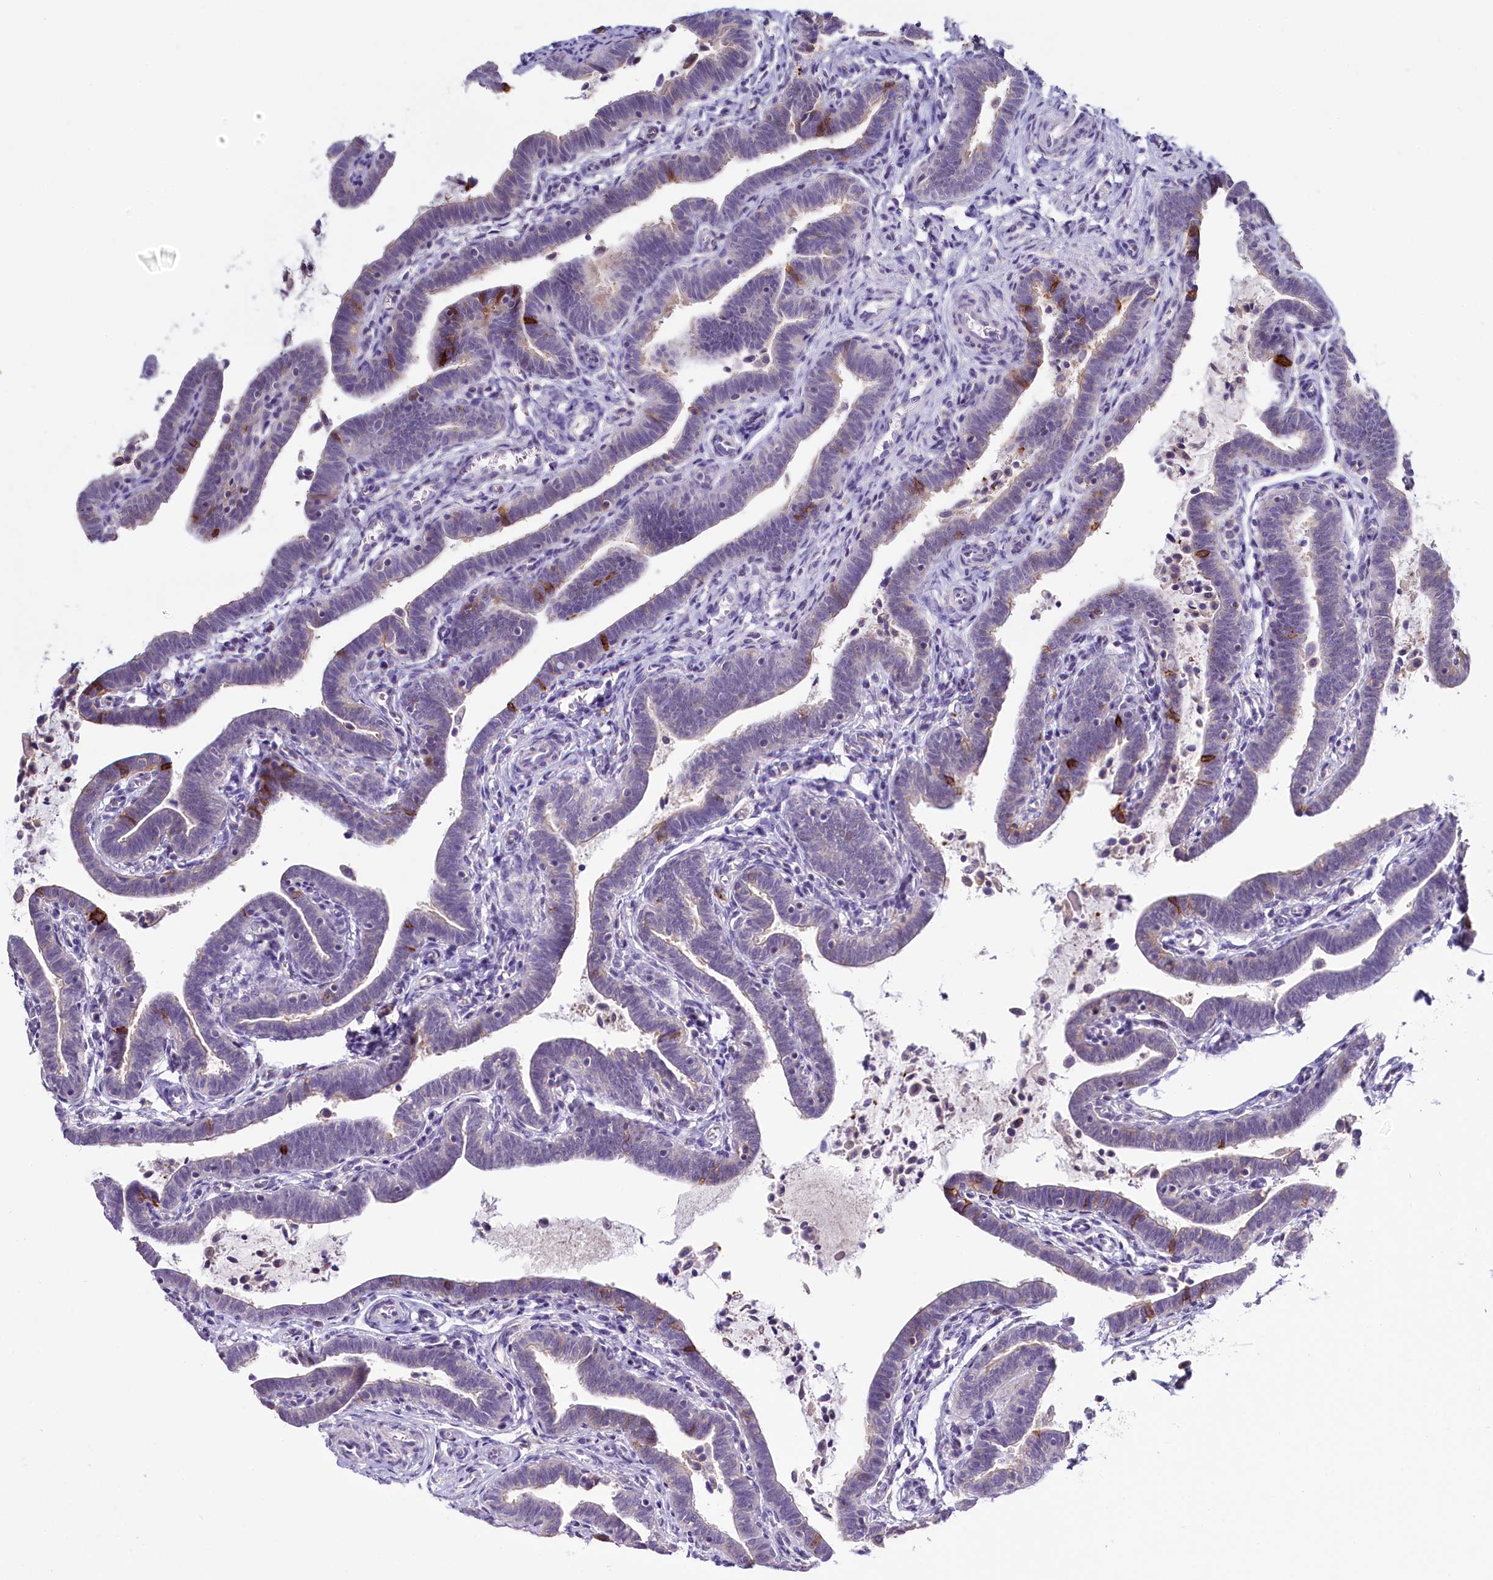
{"staining": {"intensity": "moderate", "quantity": "<25%", "location": "cytoplasmic/membranous"}, "tissue": "fallopian tube", "cell_type": "Glandular cells", "image_type": "normal", "snomed": [{"axis": "morphology", "description": "Normal tissue, NOS"}, {"axis": "topography", "description": "Fallopian tube"}], "caption": "Fallopian tube stained with a protein marker exhibits moderate staining in glandular cells.", "gene": "PDE6D", "patient": {"sex": "female", "age": 36}}